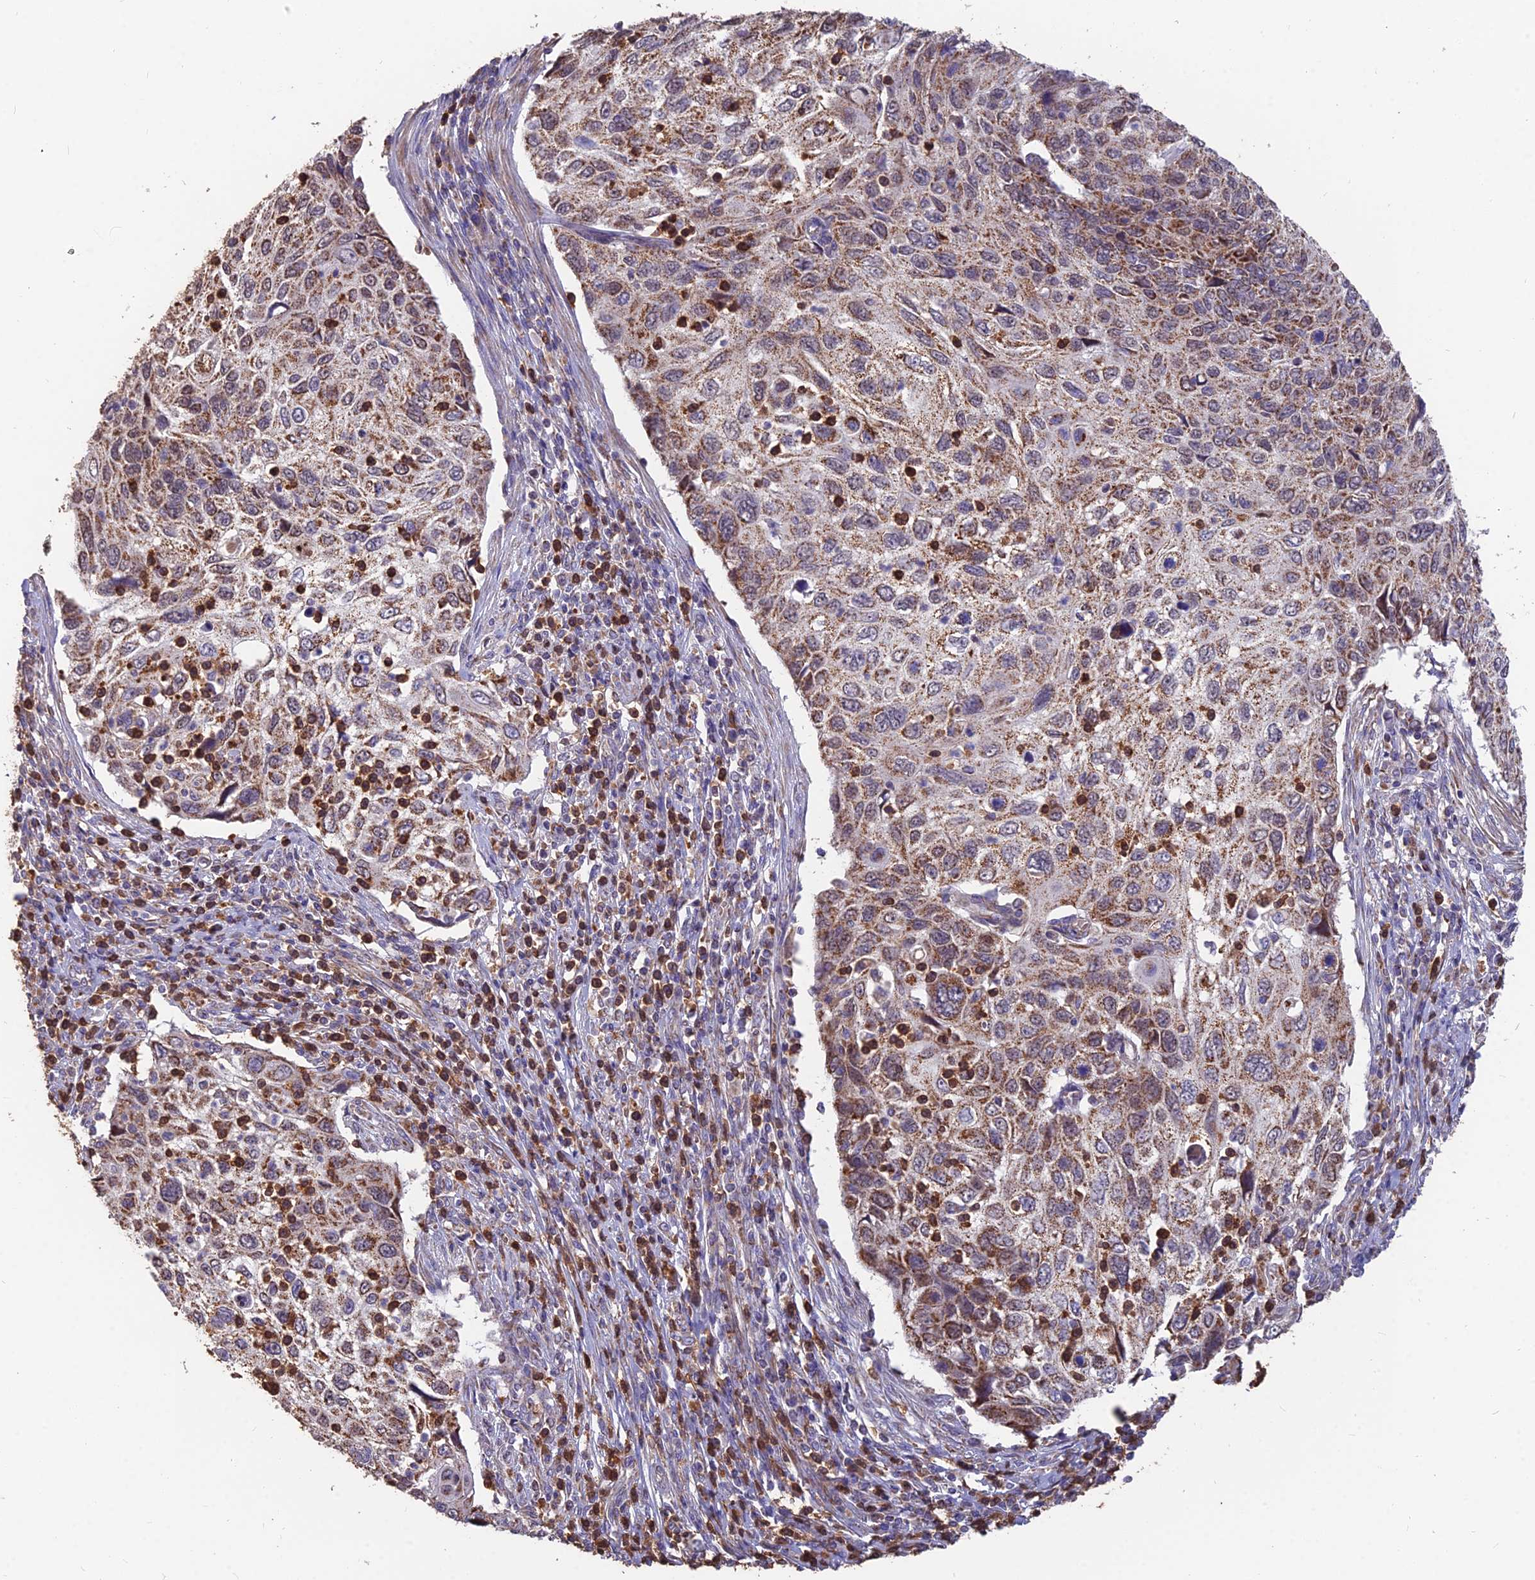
{"staining": {"intensity": "moderate", "quantity": "25%-75%", "location": "cytoplasmic/membranous"}, "tissue": "cervical cancer", "cell_type": "Tumor cells", "image_type": "cancer", "snomed": [{"axis": "morphology", "description": "Squamous cell carcinoma, NOS"}, {"axis": "topography", "description": "Cervix"}], "caption": "DAB immunohistochemical staining of cervical cancer reveals moderate cytoplasmic/membranous protein expression in about 25%-75% of tumor cells.", "gene": "IFT22", "patient": {"sex": "female", "age": 70}}